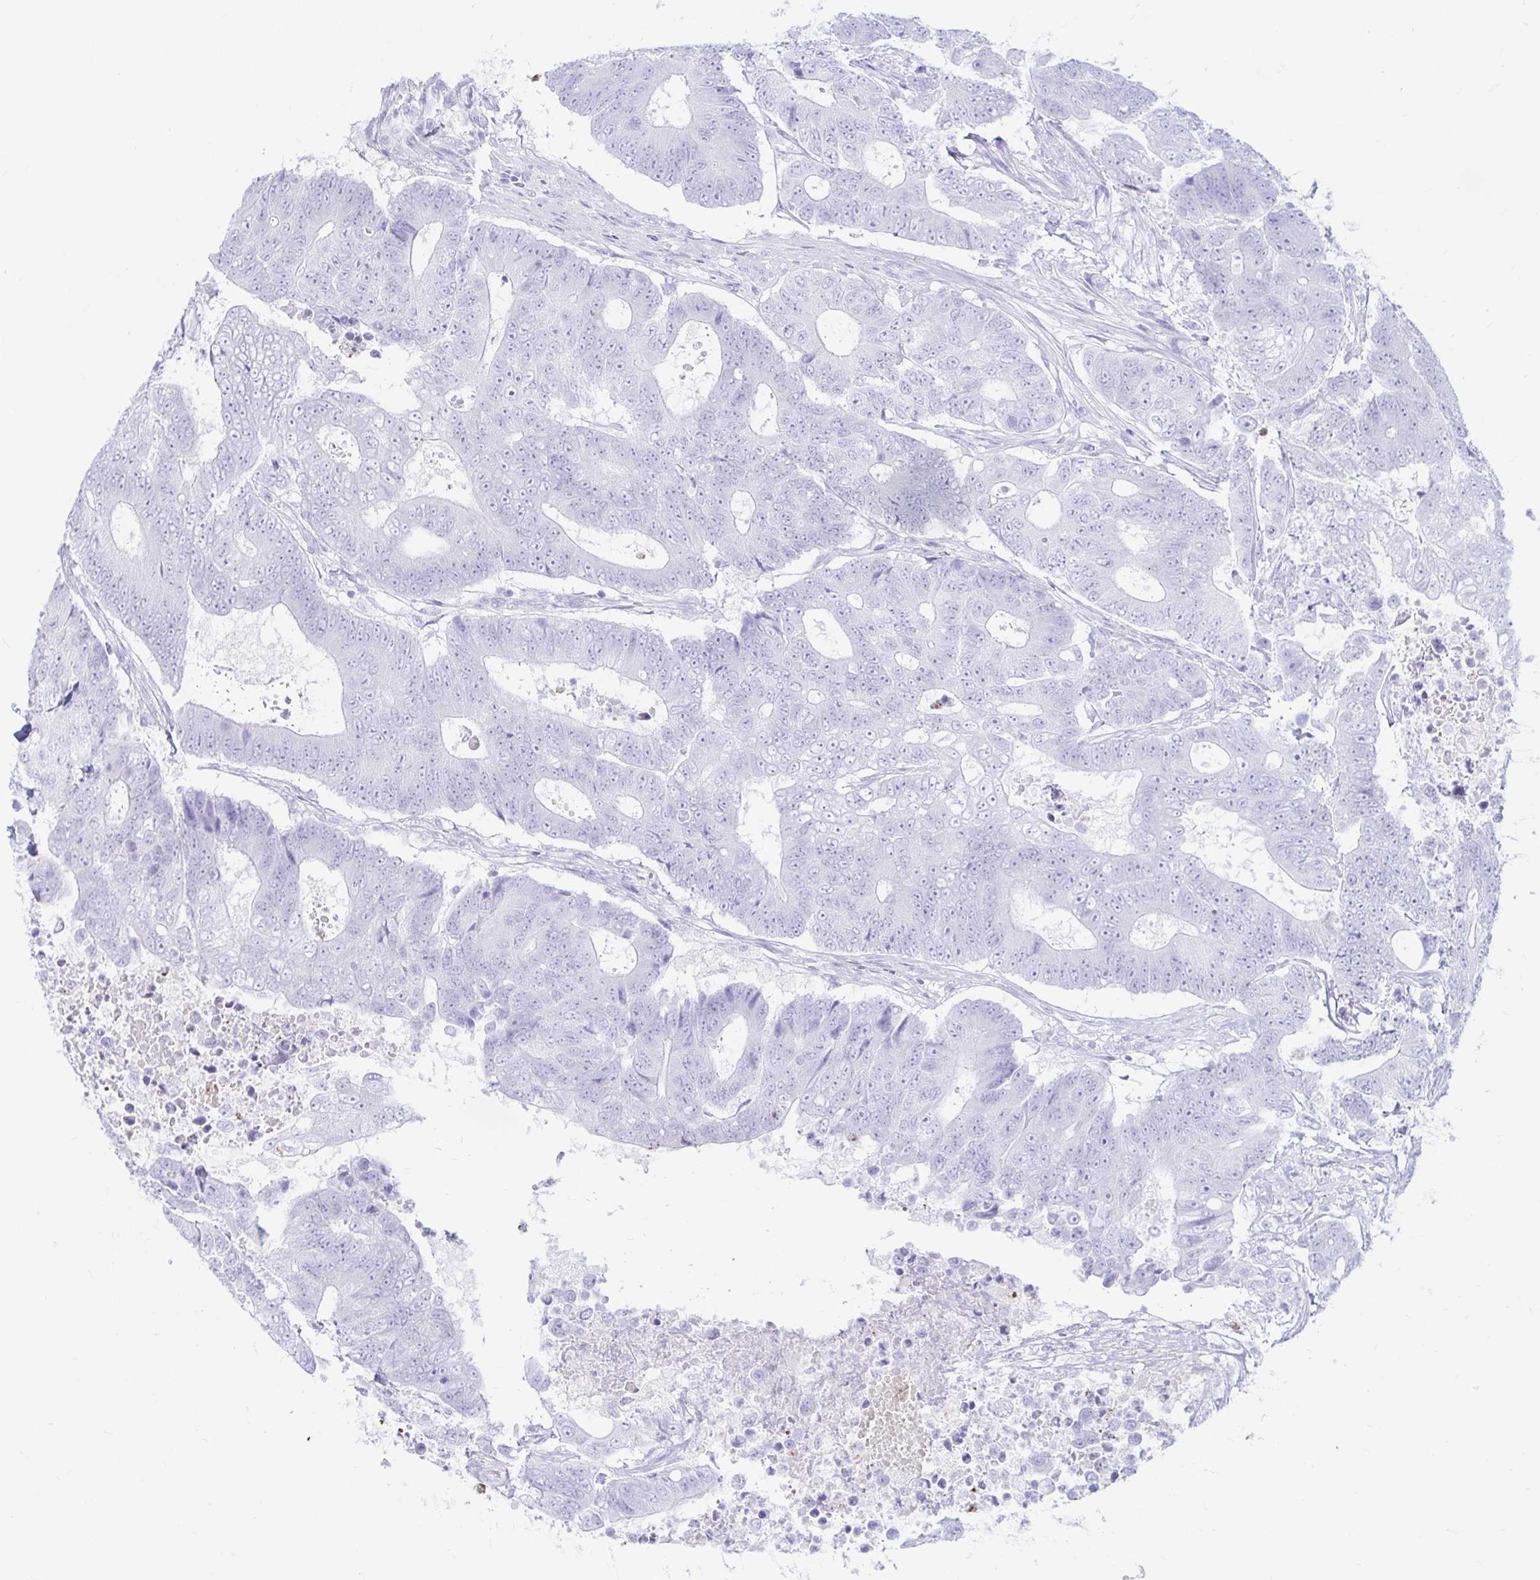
{"staining": {"intensity": "negative", "quantity": "none", "location": "none"}, "tissue": "colorectal cancer", "cell_type": "Tumor cells", "image_type": "cancer", "snomed": [{"axis": "morphology", "description": "Adenocarcinoma, NOS"}, {"axis": "topography", "description": "Colon"}], "caption": "Immunohistochemistry (IHC) image of neoplastic tissue: colorectal cancer (adenocarcinoma) stained with DAB displays no significant protein expression in tumor cells.", "gene": "ERICH6", "patient": {"sex": "female", "age": 48}}